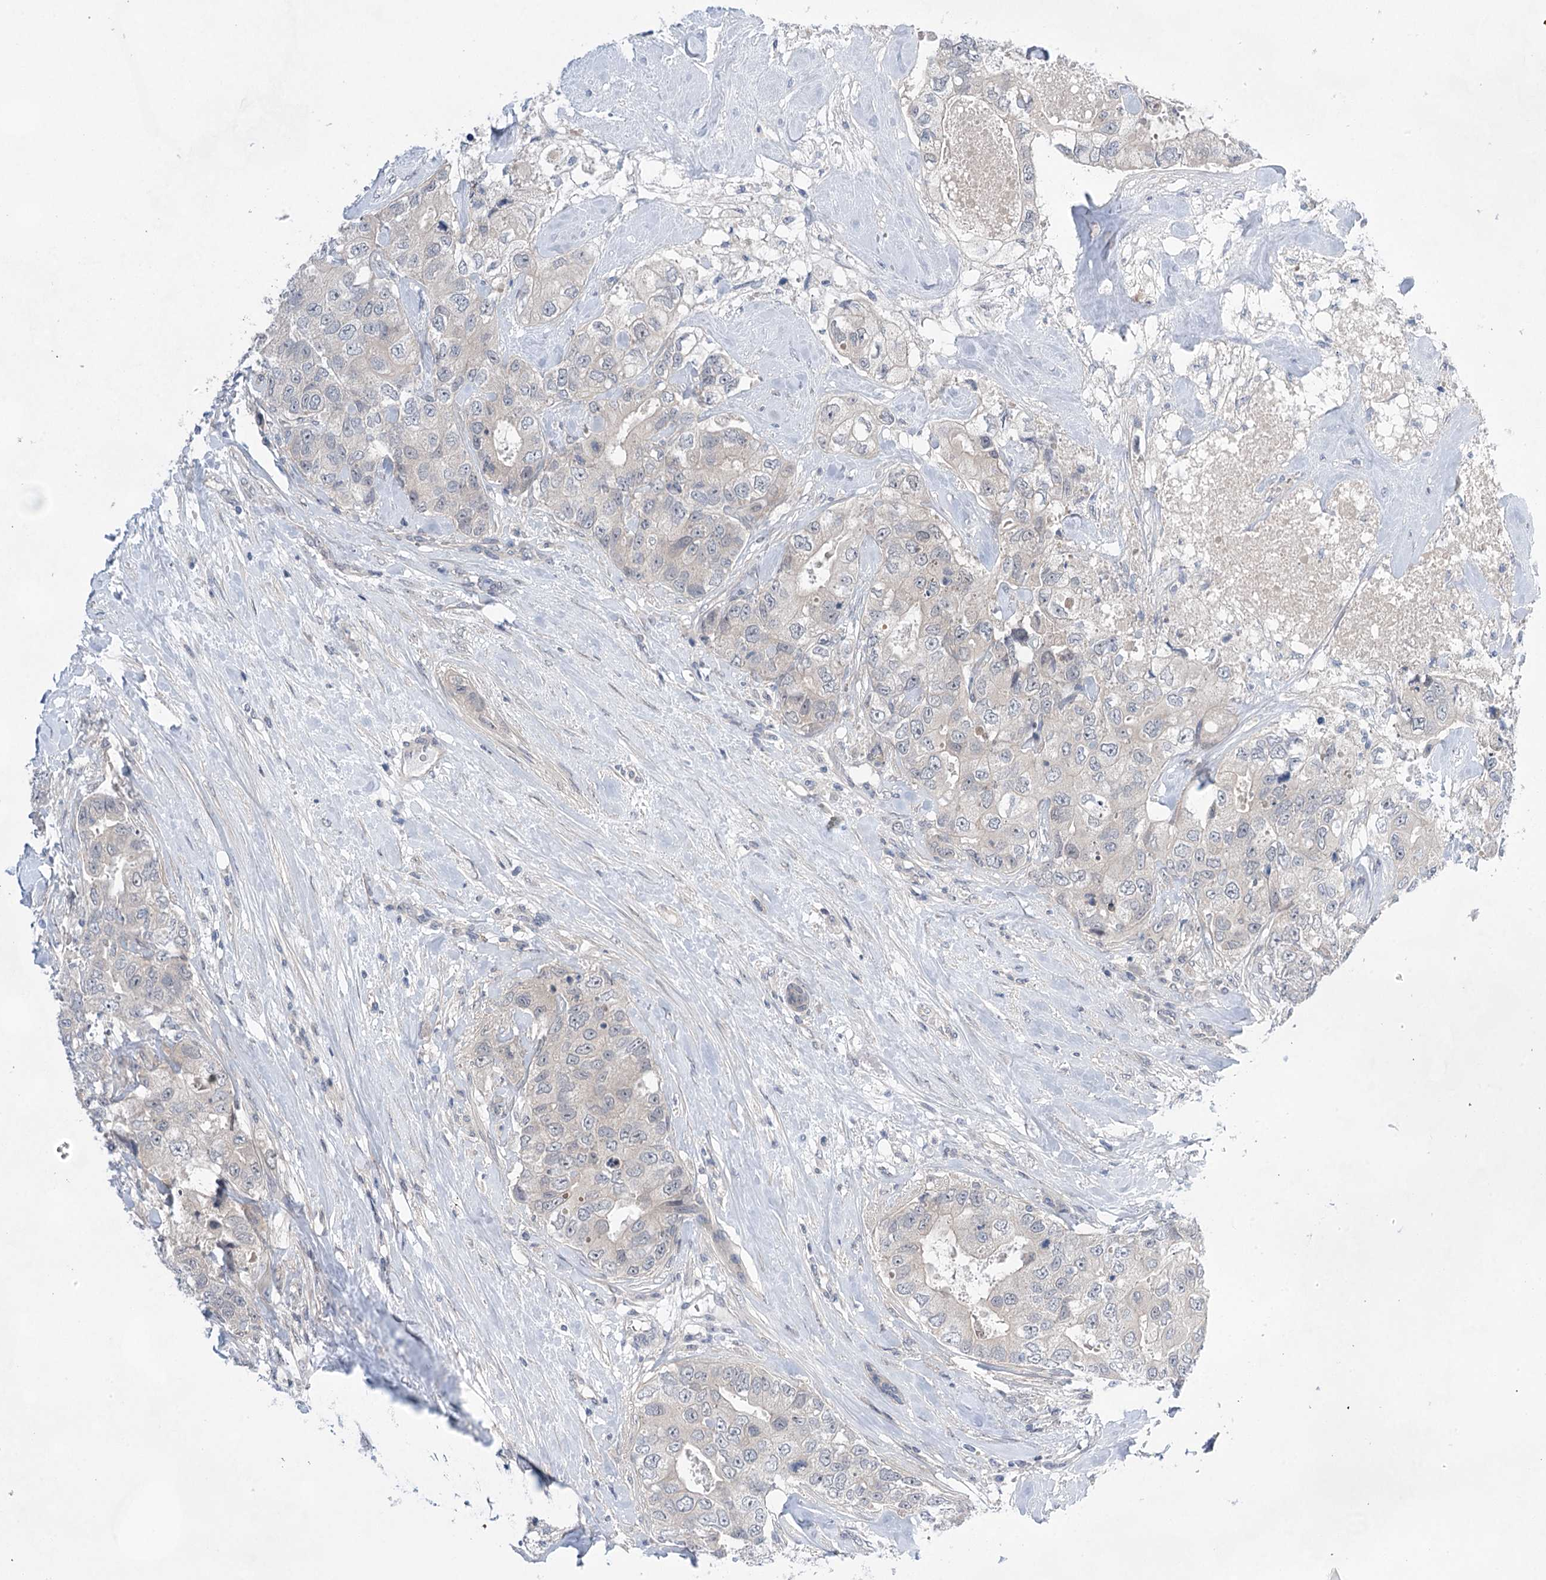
{"staining": {"intensity": "negative", "quantity": "none", "location": "none"}, "tissue": "breast cancer", "cell_type": "Tumor cells", "image_type": "cancer", "snomed": [{"axis": "morphology", "description": "Duct carcinoma"}, {"axis": "topography", "description": "Breast"}], "caption": "This is an immunohistochemistry photomicrograph of human breast cancer. There is no expression in tumor cells.", "gene": "LALBA", "patient": {"sex": "female", "age": 62}}